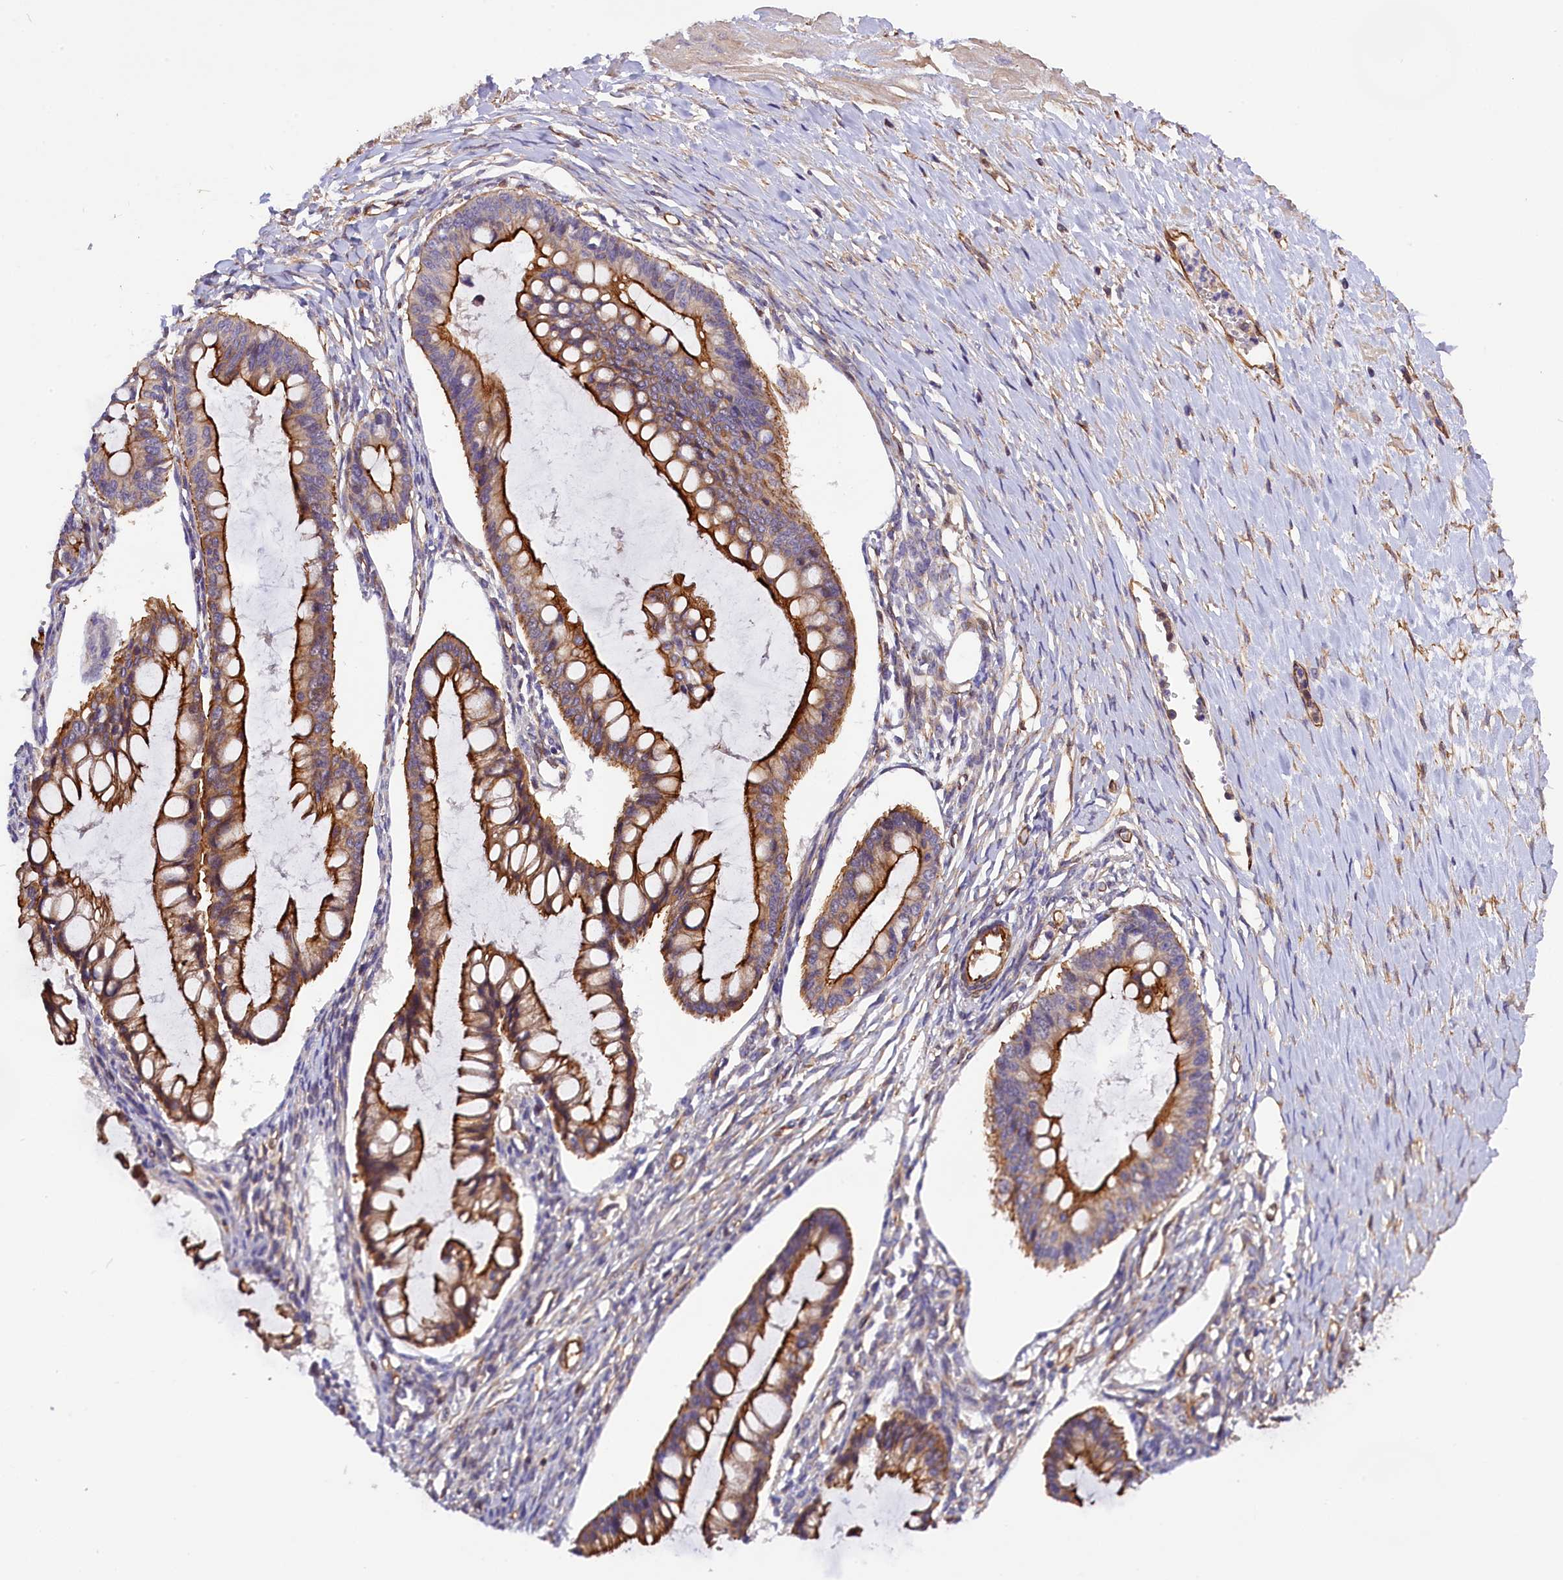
{"staining": {"intensity": "strong", "quantity": ">75%", "location": "cytoplasmic/membranous"}, "tissue": "ovarian cancer", "cell_type": "Tumor cells", "image_type": "cancer", "snomed": [{"axis": "morphology", "description": "Cystadenocarcinoma, mucinous, NOS"}, {"axis": "topography", "description": "Ovary"}], "caption": "A brown stain labels strong cytoplasmic/membranous staining of a protein in human ovarian cancer (mucinous cystadenocarcinoma) tumor cells. (DAB IHC, brown staining for protein, blue staining for nuclei).", "gene": "MED20", "patient": {"sex": "female", "age": 73}}